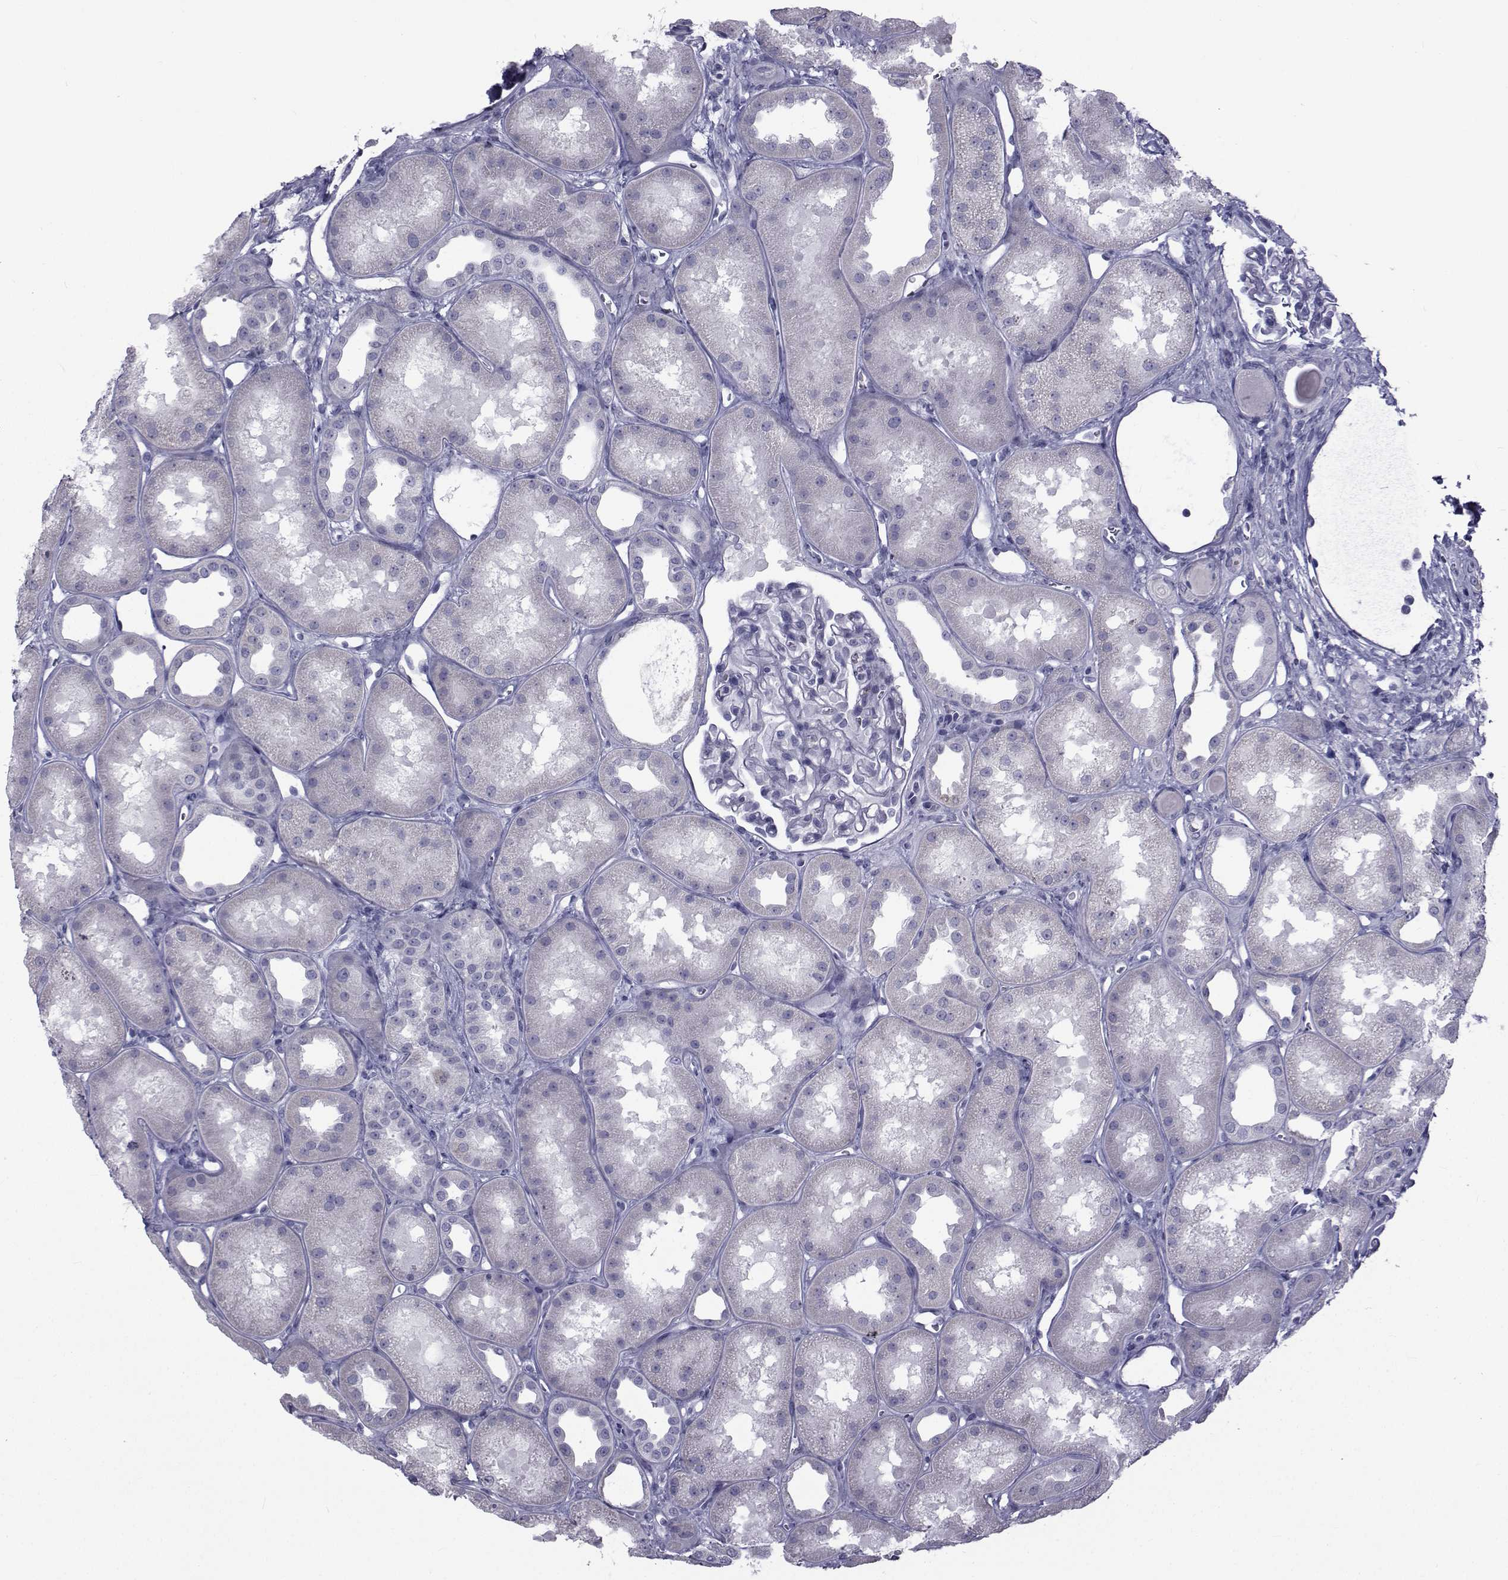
{"staining": {"intensity": "negative", "quantity": "none", "location": "none"}, "tissue": "kidney", "cell_type": "Cells in glomeruli", "image_type": "normal", "snomed": [{"axis": "morphology", "description": "Normal tissue, NOS"}, {"axis": "topography", "description": "Kidney"}], "caption": "High magnification brightfield microscopy of benign kidney stained with DAB (3,3'-diaminobenzidine) (brown) and counterstained with hematoxylin (blue): cells in glomeruli show no significant staining.", "gene": "FDXR", "patient": {"sex": "male", "age": 61}}